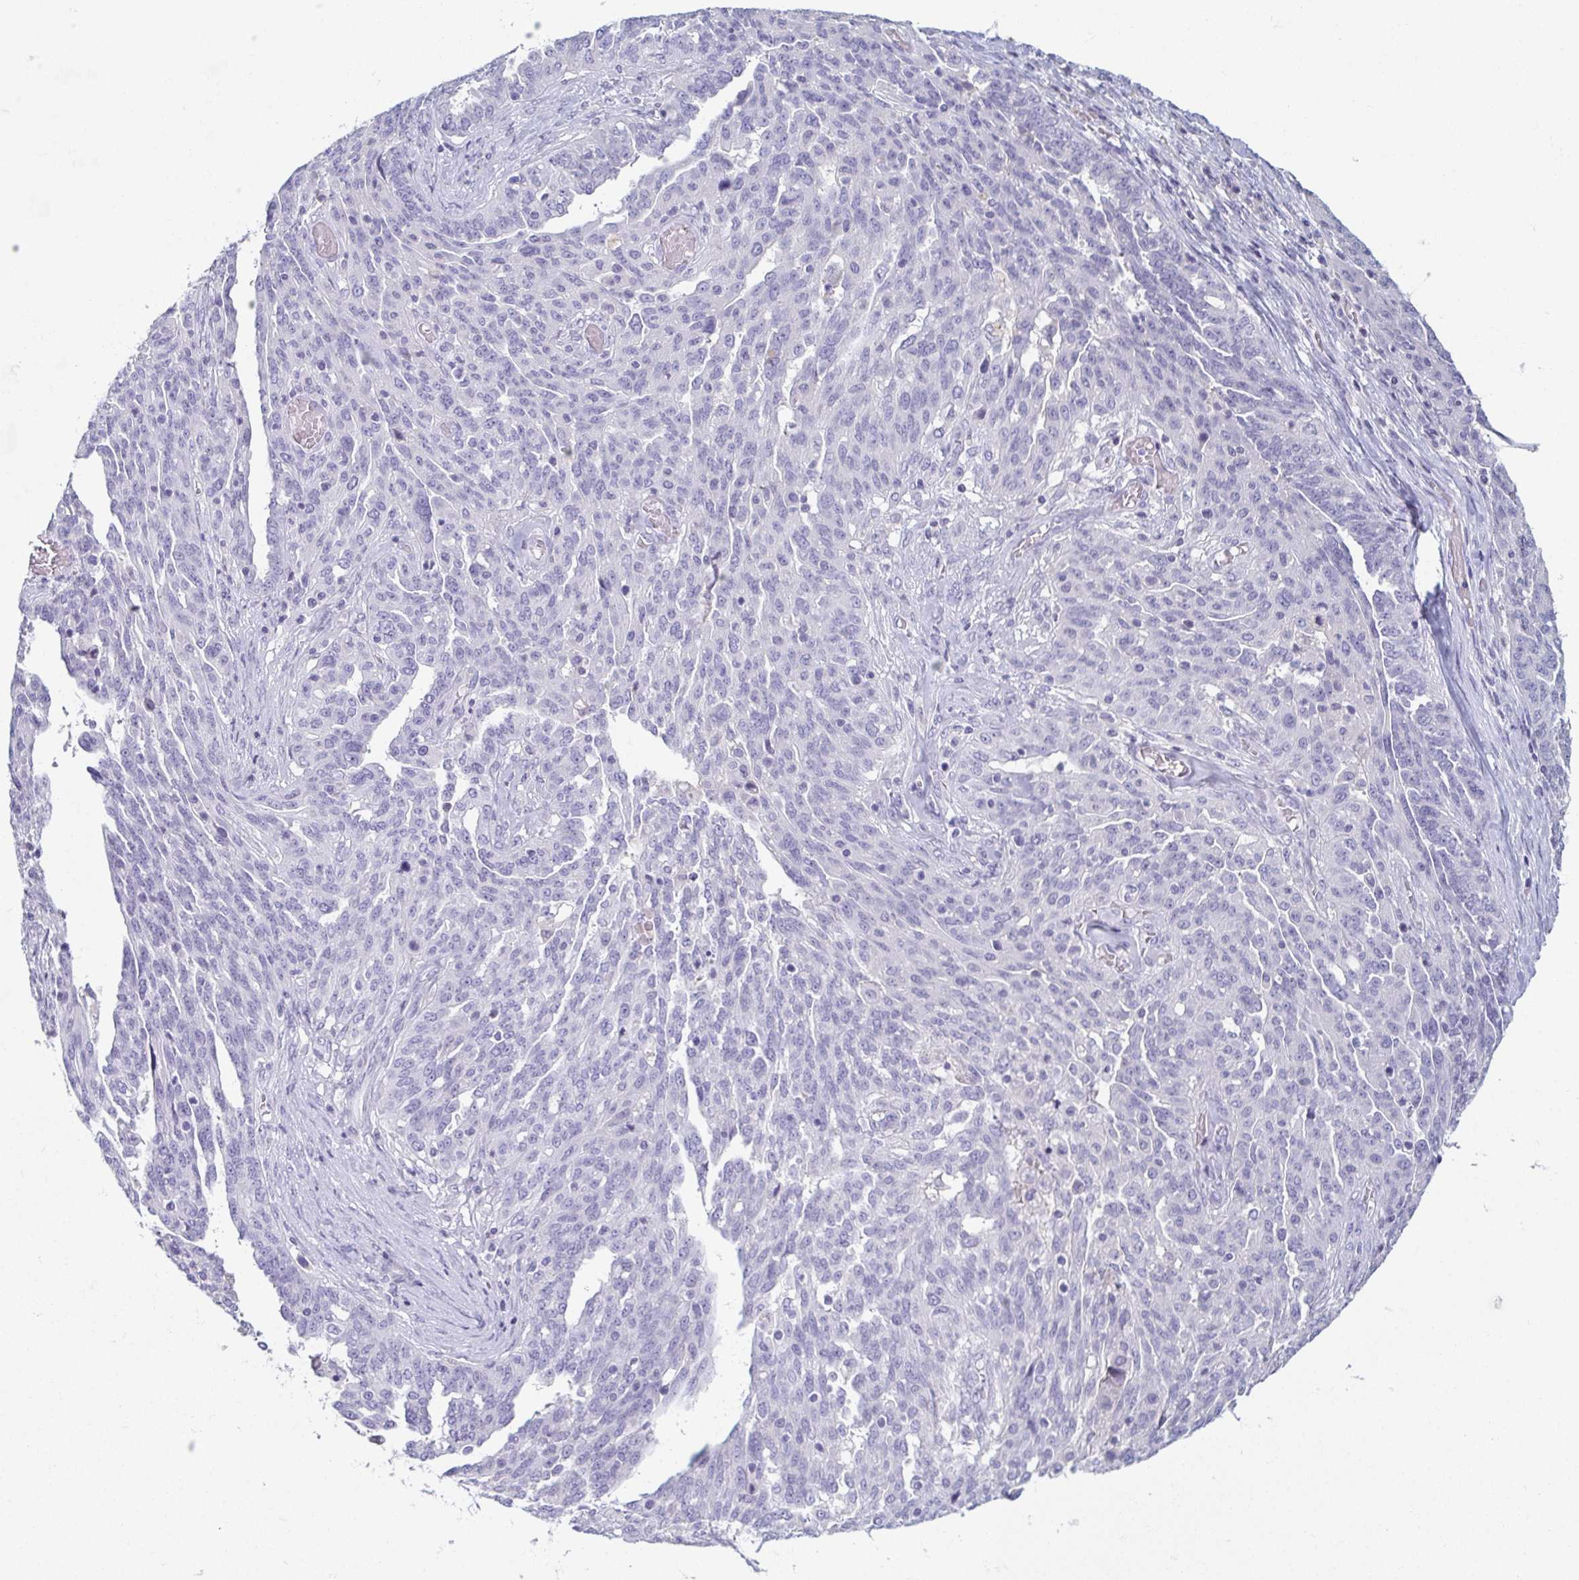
{"staining": {"intensity": "negative", "quantity": "none", "location": "none"}, "tissue": "ovarian cancer", "cell_type": "Tumor cells", "image_type": "cancer", "snomed": [{"axis": "morphology", "description": "Cystadenocarcinoma, serous, NOS"}, {"axis": "topography", "description": "Ovary"}], "caption": "Tumor cells are negative for brown protein staining in ovarian serous cystadenocarcinoma.", "gene": "ITLN1", "patient": {"sex": "female", "age": 67}}